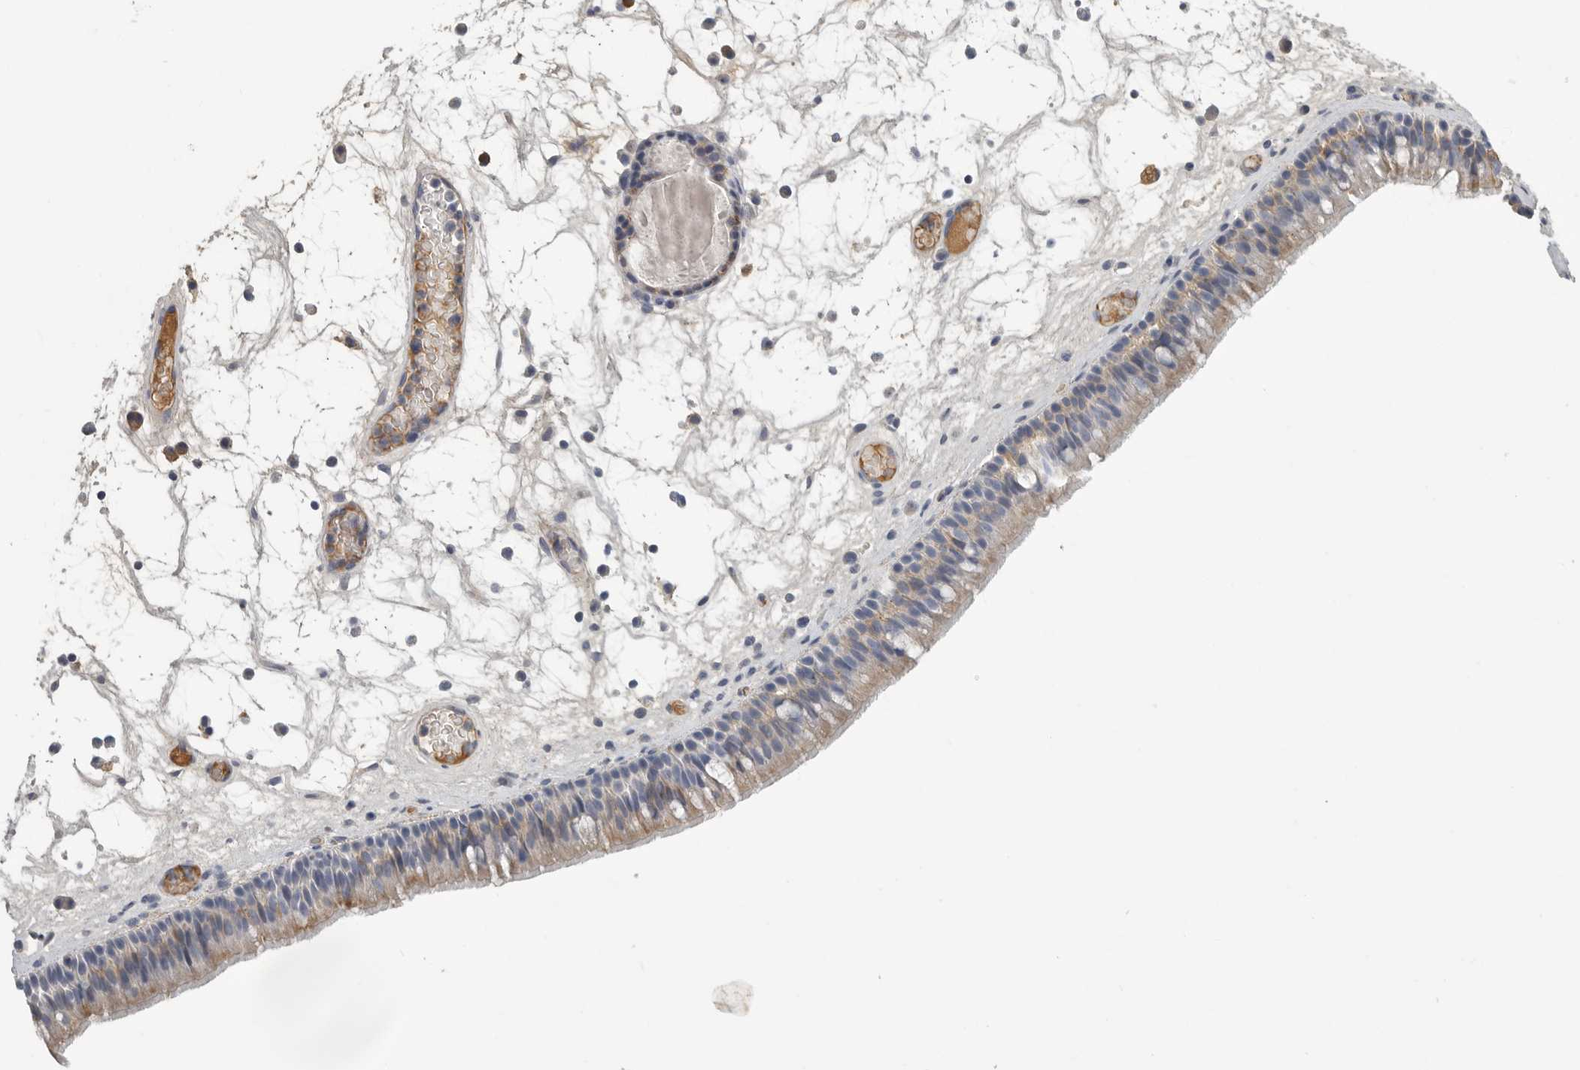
{"staining": {"intensity": "weak", "quantity": "25%-75%", "location": "cytoplasmic/membranous"}, "tissue": "nasopharynx", "cell_type": "Respiratory epithelial cells", "image_type": "normal", "snomed": [{"axis": "morphology", "description": "Normal tissue, NOS"}, {"axis": "morphology", "description": "Inflammation, NOS"}, {"axis": "morphology", "description": "Malignant melanoma, Metastatic site"}, {"axis": "topography", "description": "Nasopharynx"}], "caption": "Protein staining exhibits weak cytoplasmic/membranous staining in about 25%-75% of respiratory epithelial cells in normal nasopharynx.", "gene": "SDC3", "patient": {"sex": "male", "age": 70}}